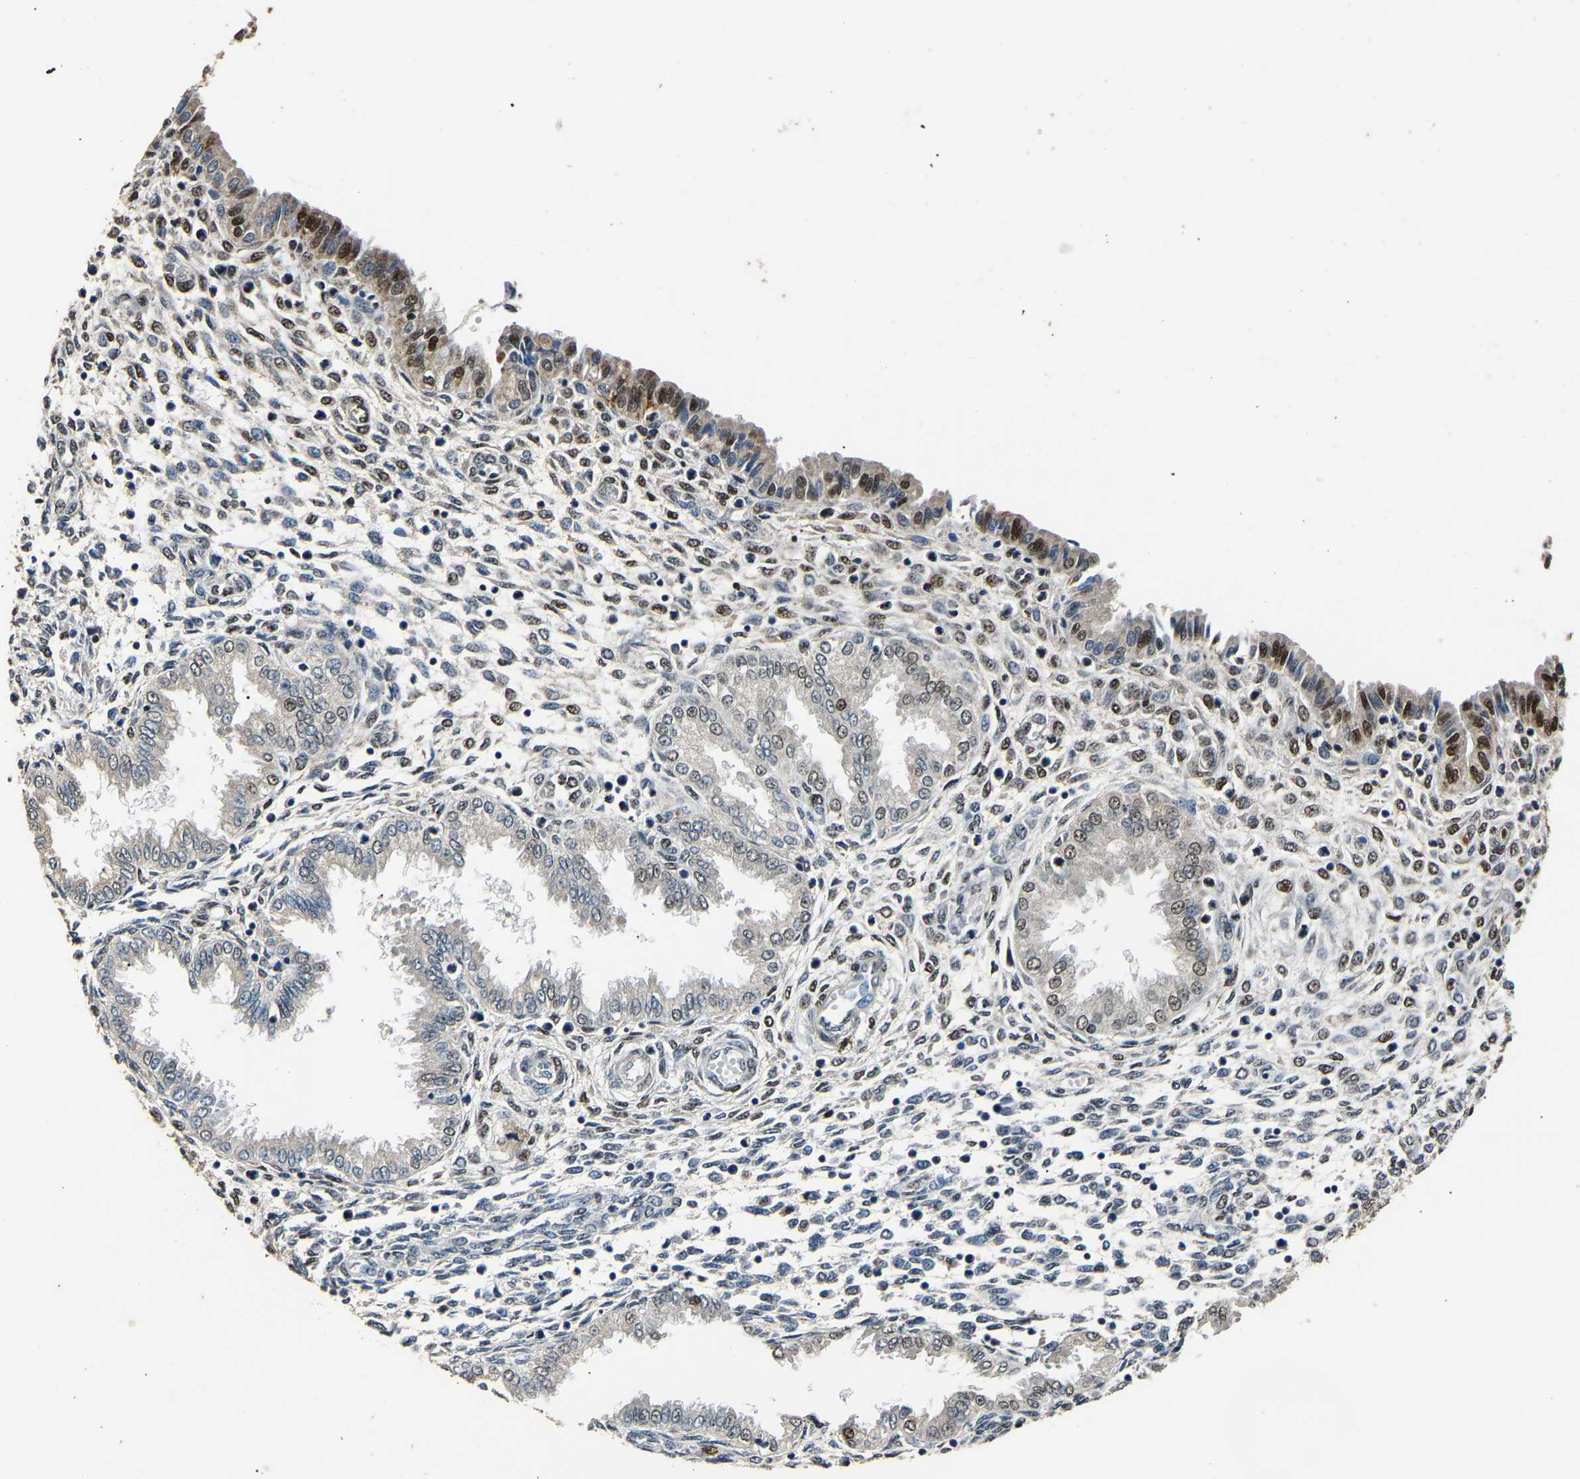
{"staining": {"intensity": "moderate", "quantity": "25%-75%", "location": "nuclear"}, "tissue": "endometrium", "cell_type": "Cells in endometrial stroma", "image_type": "normal", "snomed": [{"axis": "morphology", "description": "Normal tissue, NOS"}, {"axis": "topography", "description": "Endometrium"}], "caption": "DAB immunohistochemical staining of normal endometrium demonstrates moderate nuclear protein expression in approximately 25%-75% of cells in endometrial stroma.", "gene": "SAFB", "patient": {"sex": "female", "age": 33}}